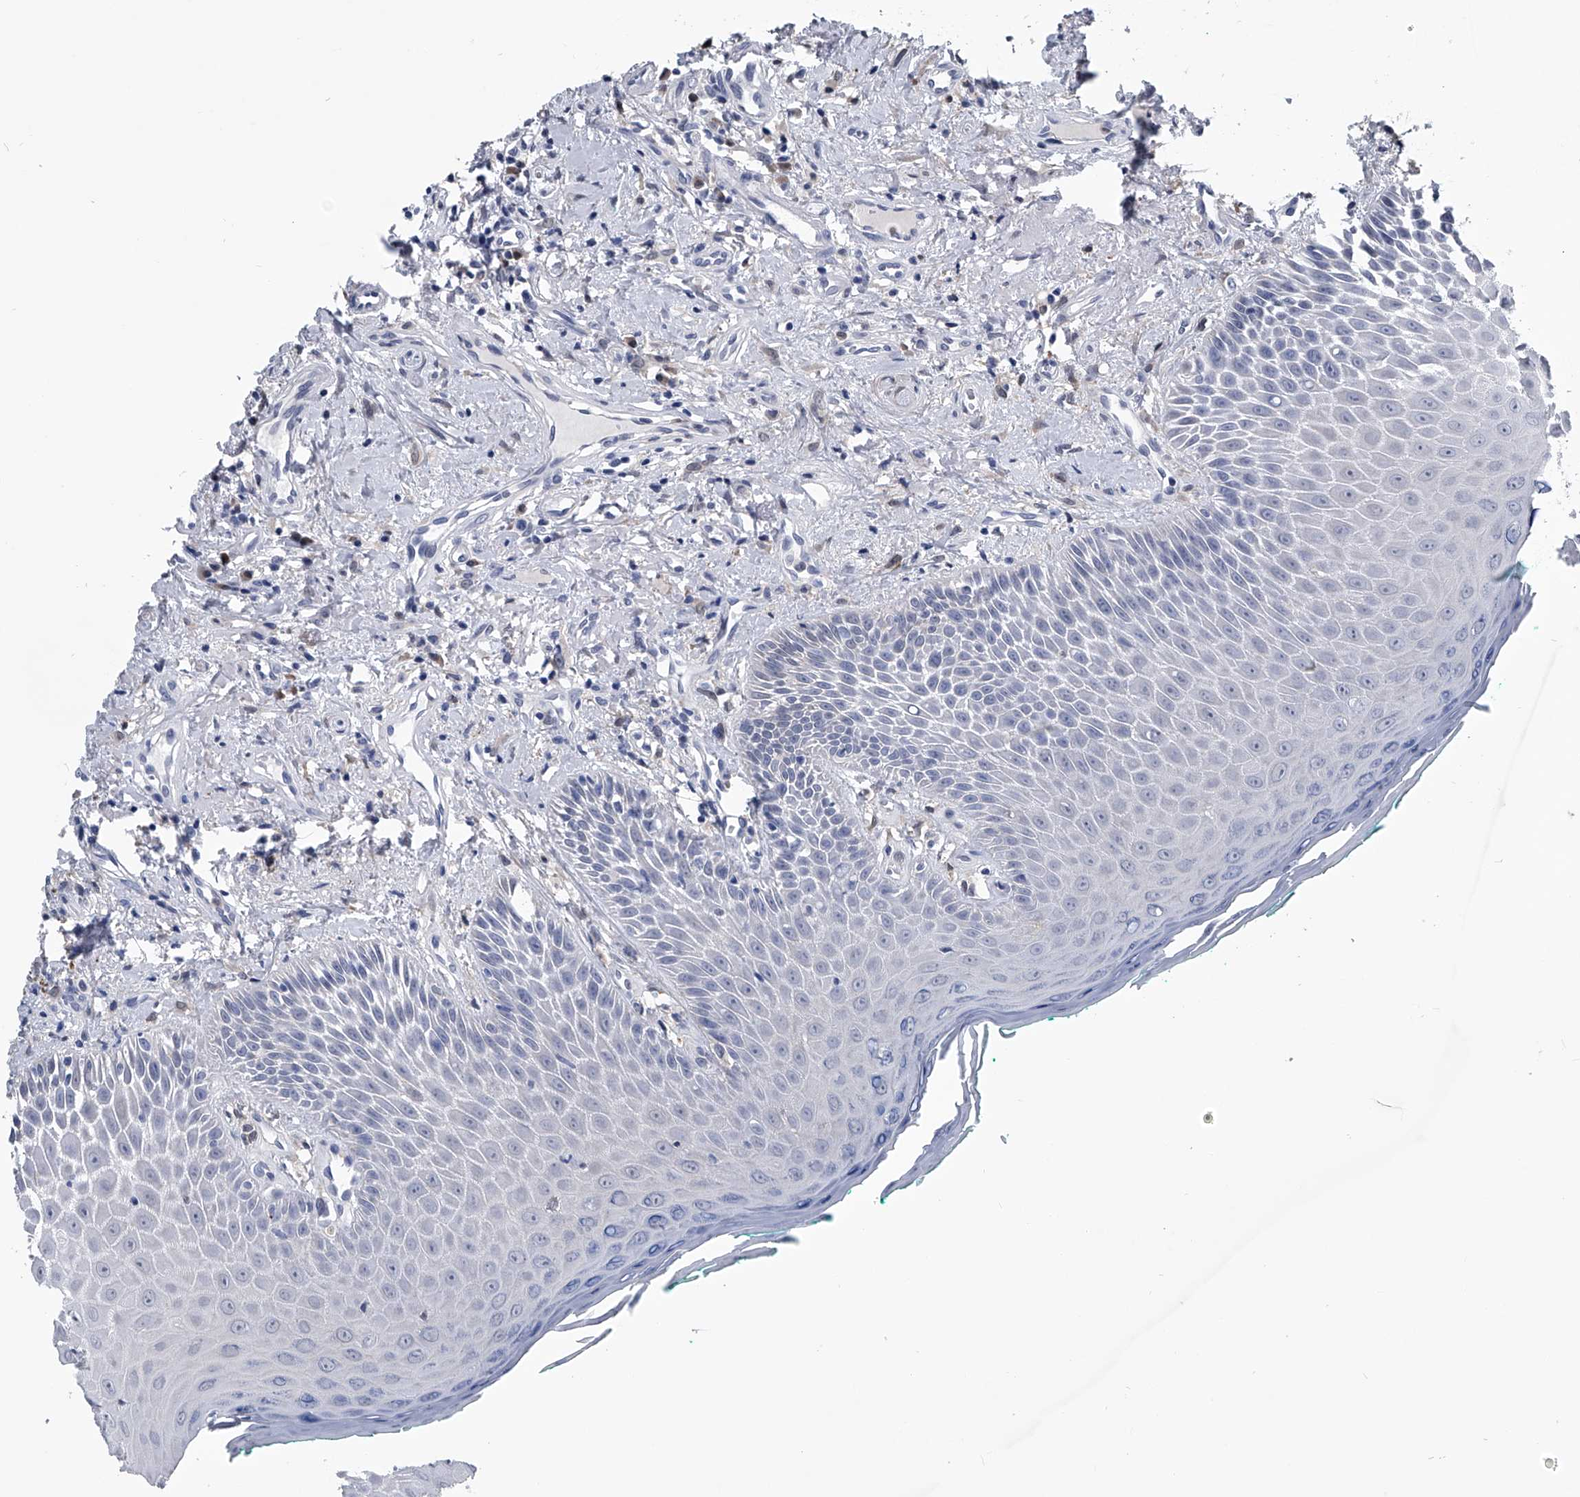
{"staining": {"intensity": "negative", "quantity": "none", "location": "none"}, "tissue": "oral mucosa", "cell_type": "Squamous epithelial cells", "image_type": "normal", "snomed": [{"axis": "morphology", "description": "Normal tissue, NOS"}, {"axis": "topography", "description": "Oral tissue"}], "caption": "Immunohistochemical staining of benign oral mucosa shows no significant expression in squamous epithelial cells.", "gene": "PDXK", "patient": {"sex": "female", "age": 70}}